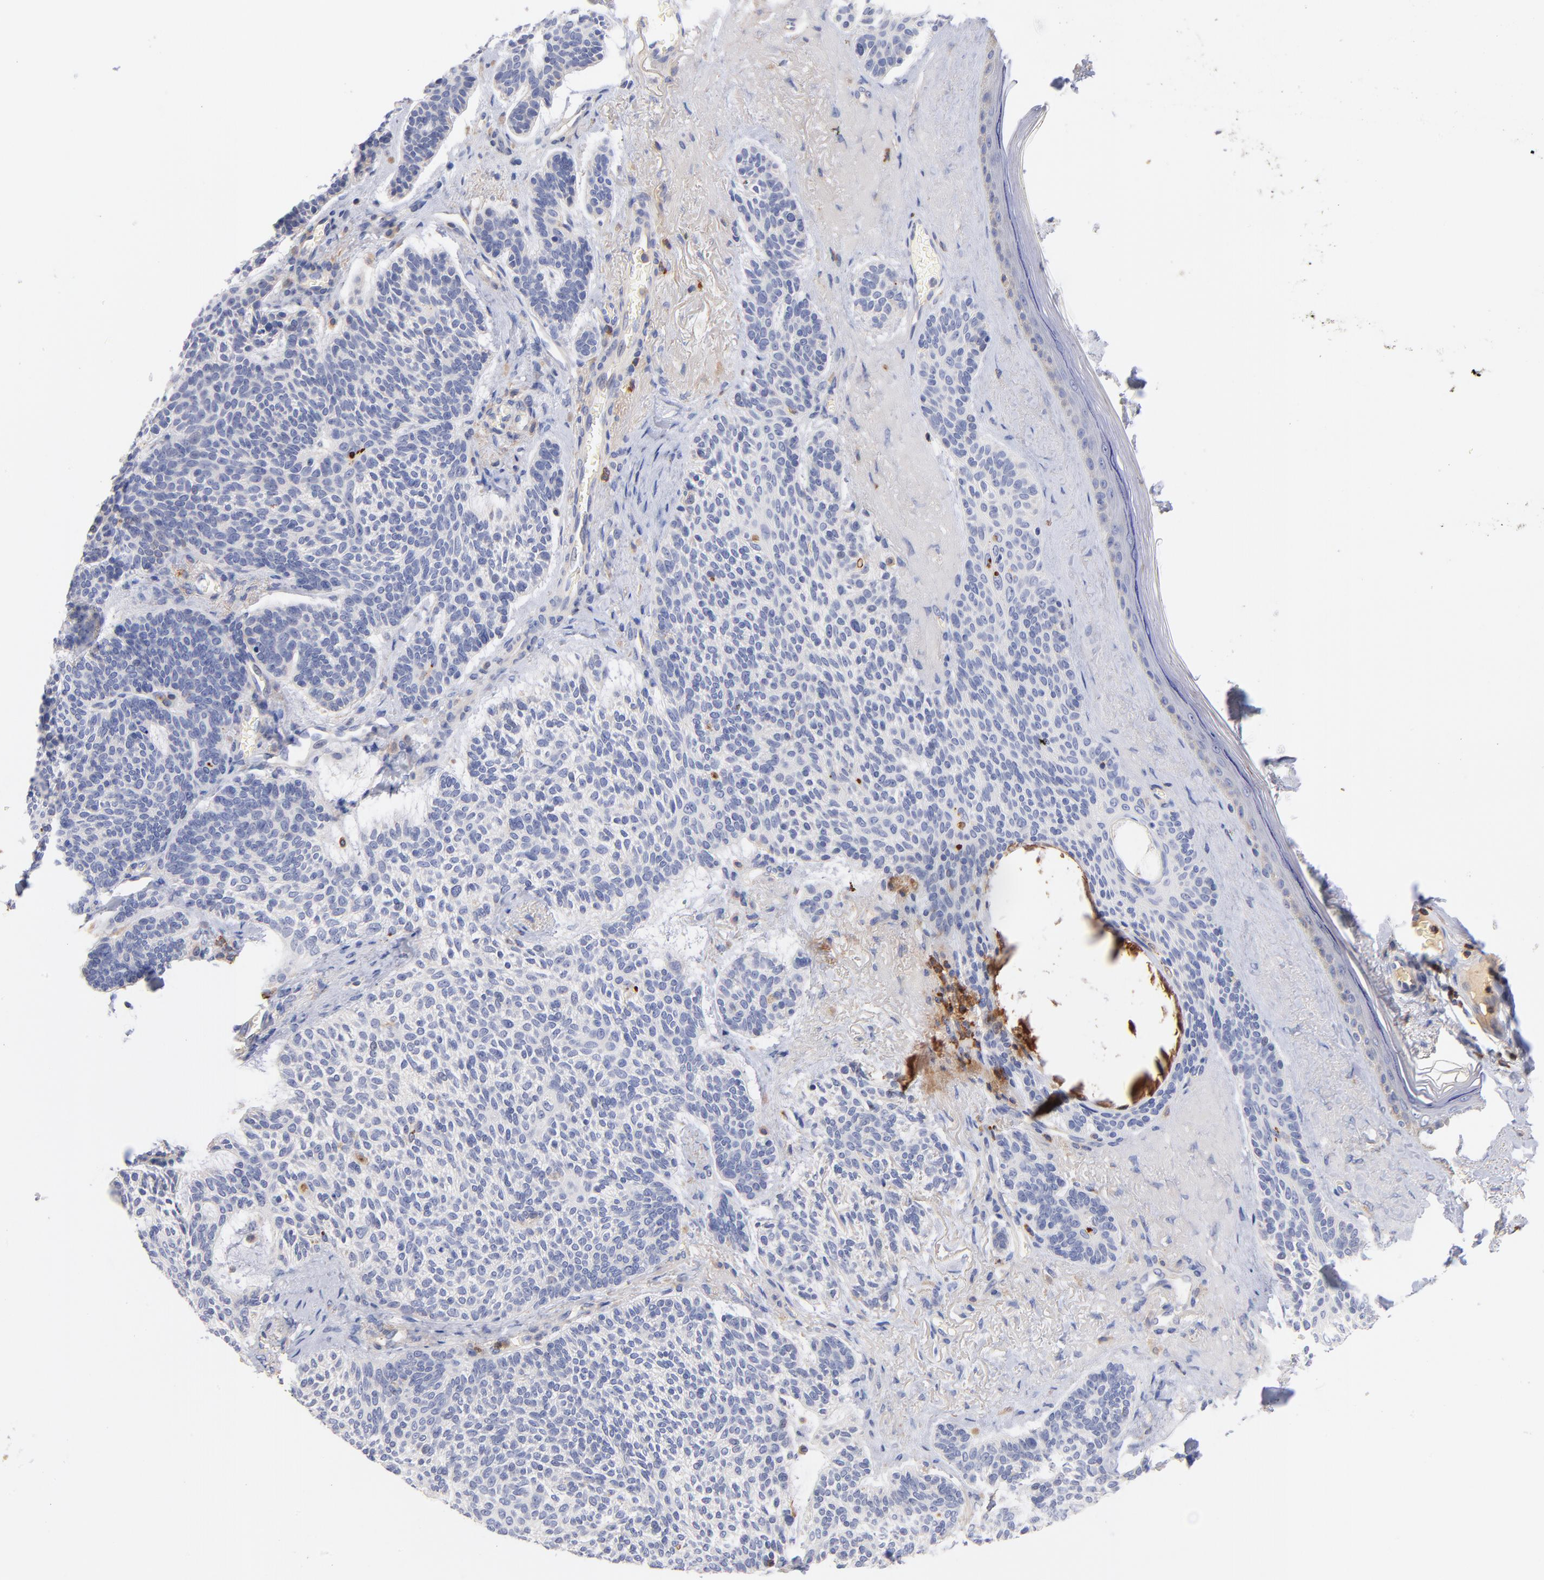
{"staining": {"intensity": "negative", "quantity": "none", "location": "none"}, "tissue": "skin cancer", "cell_type": "Tumor cells", "image_type": "cancer", "snomed": [{"axis": "morphology", "description": "Normal tissue, NOS"}, {"axis": "morphology", "description": "Basal cell carcinoma"}, {"axis": "topography", "description": "Skin"}], "caption": "The immunohistochemistry photomicrograph has no significant expression in tumor cells of skin cancer tissue.", "gene": "KREMEN2", "patient": {"sex": "female", "age": 70}}